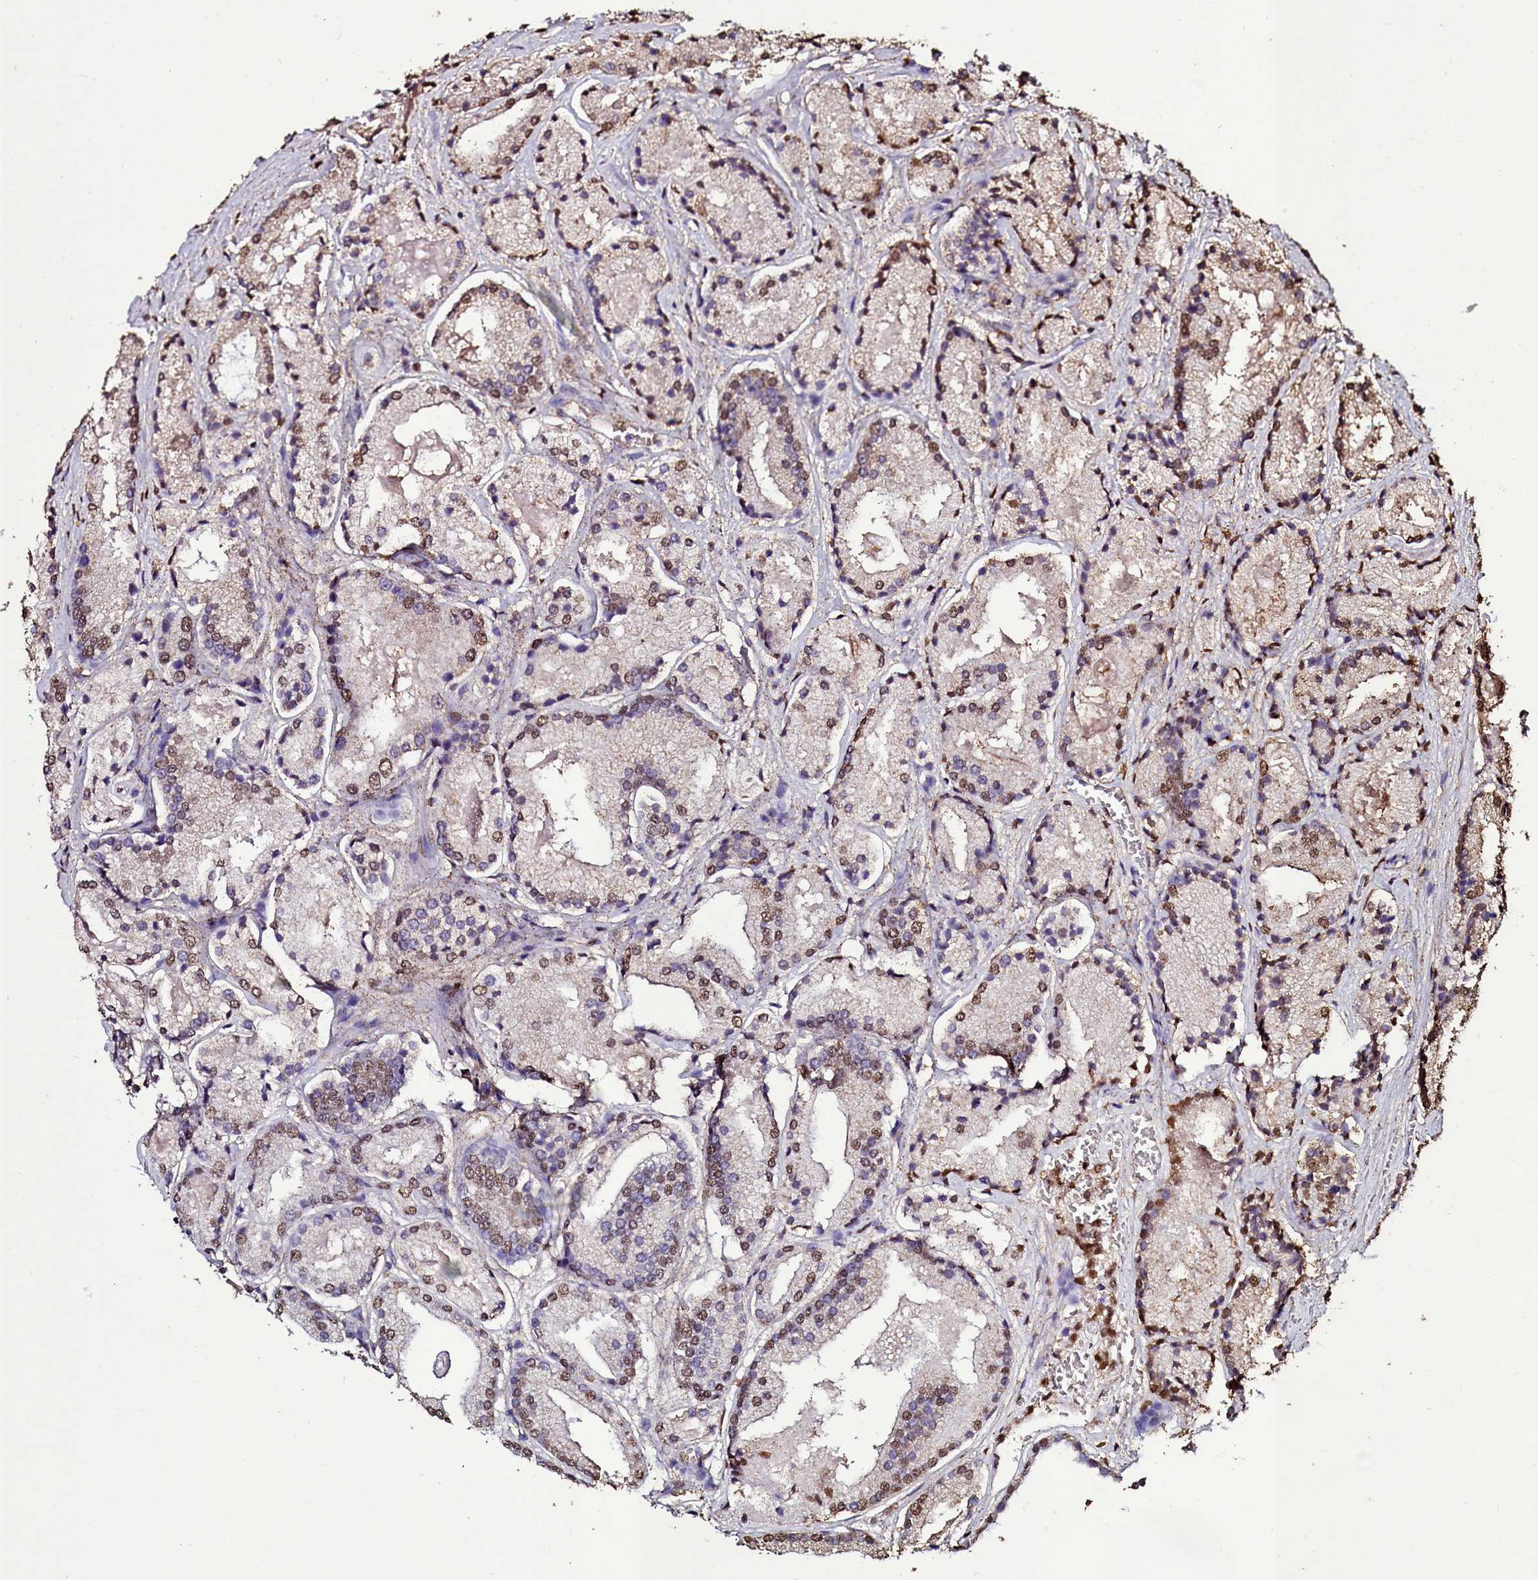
{"staining": {"intensity": "moderate", "quantity": ">75%", "location": "nuclear"}, "tissue": "prostate cancer", "cell_type": "Tumor cells", "image_type": "cancer", "snomed": [{"axis": "morphology", "description": "Adenocarcinoma, High grade"}, {"axis": "topography", "description": "Prostate"}], "caption": "Tumor cells reveal moderate nuclear expression in about >75% of cells in prostate high-grade adenocarcinoma. Immunohistochemistry (ihc) stains the protein of interest in brown and the nuclei are stained blue.", "gene": "TRIP6", "patient": {"sex": "male", "age": 67}}